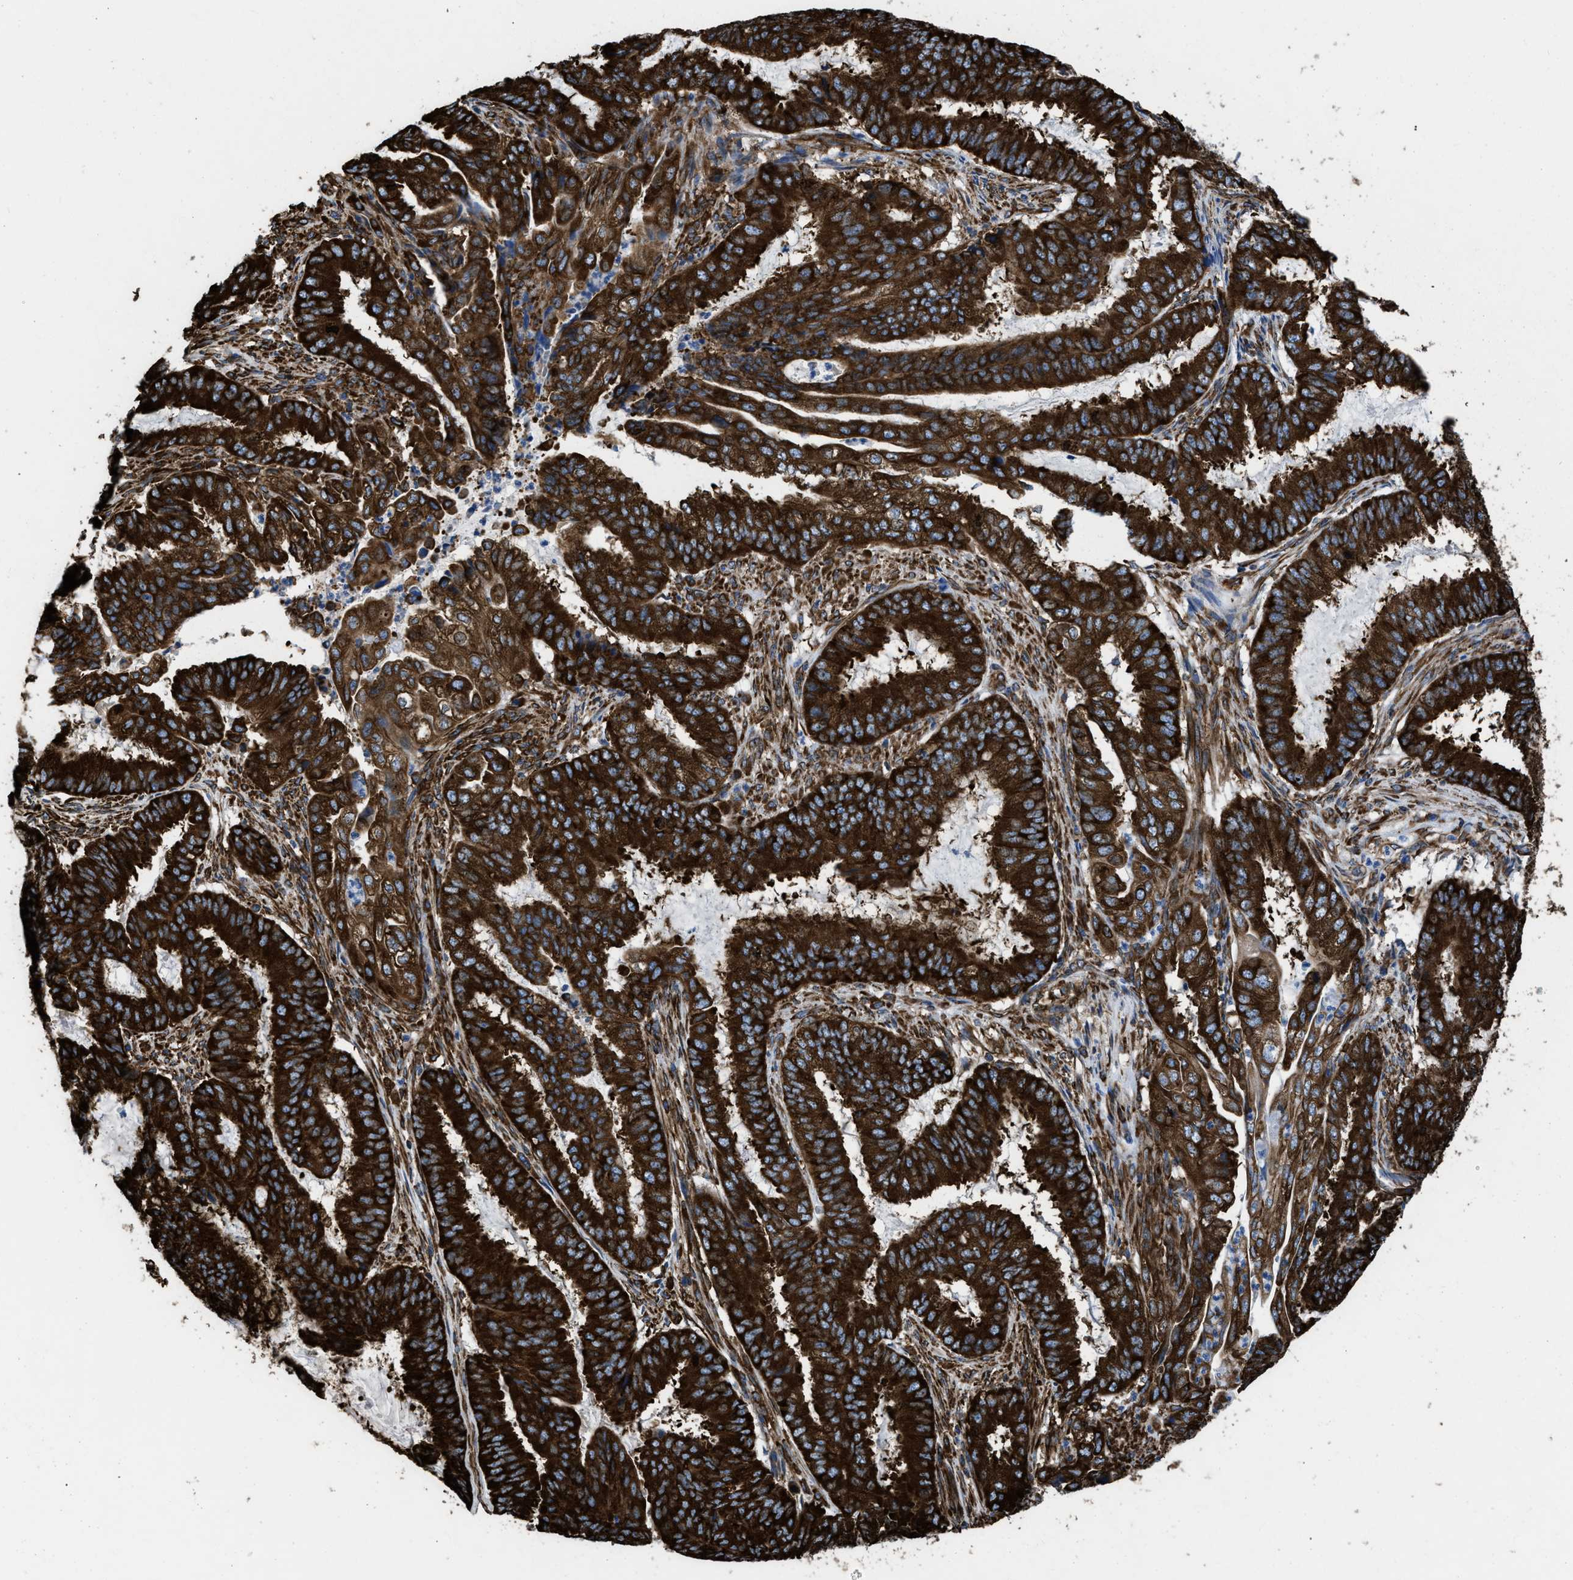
{"staining": {"intensity": "strong", "quantity": ">75%", "location": "cytoplasmic/membranous"}, "tissue": "endometrial cancer", "cell_type": "Tumor cells", "image_type": "cancer", "snomed": [{"axis": "morphology", "description": "Adenocarcinoma, NOS"}, {"axis": "topography", "description": "Endometrium"}], "caption": "Protein staining of endometrial cancer tissue displays strong cytoplasmic/membranous positivity in approximately >75% of tumor cells. (DAB = brown stain, brightfield microscopy at high magnification).", "gene": "CAPRIN1", "patient": {"sex": "female", "age": 51}}